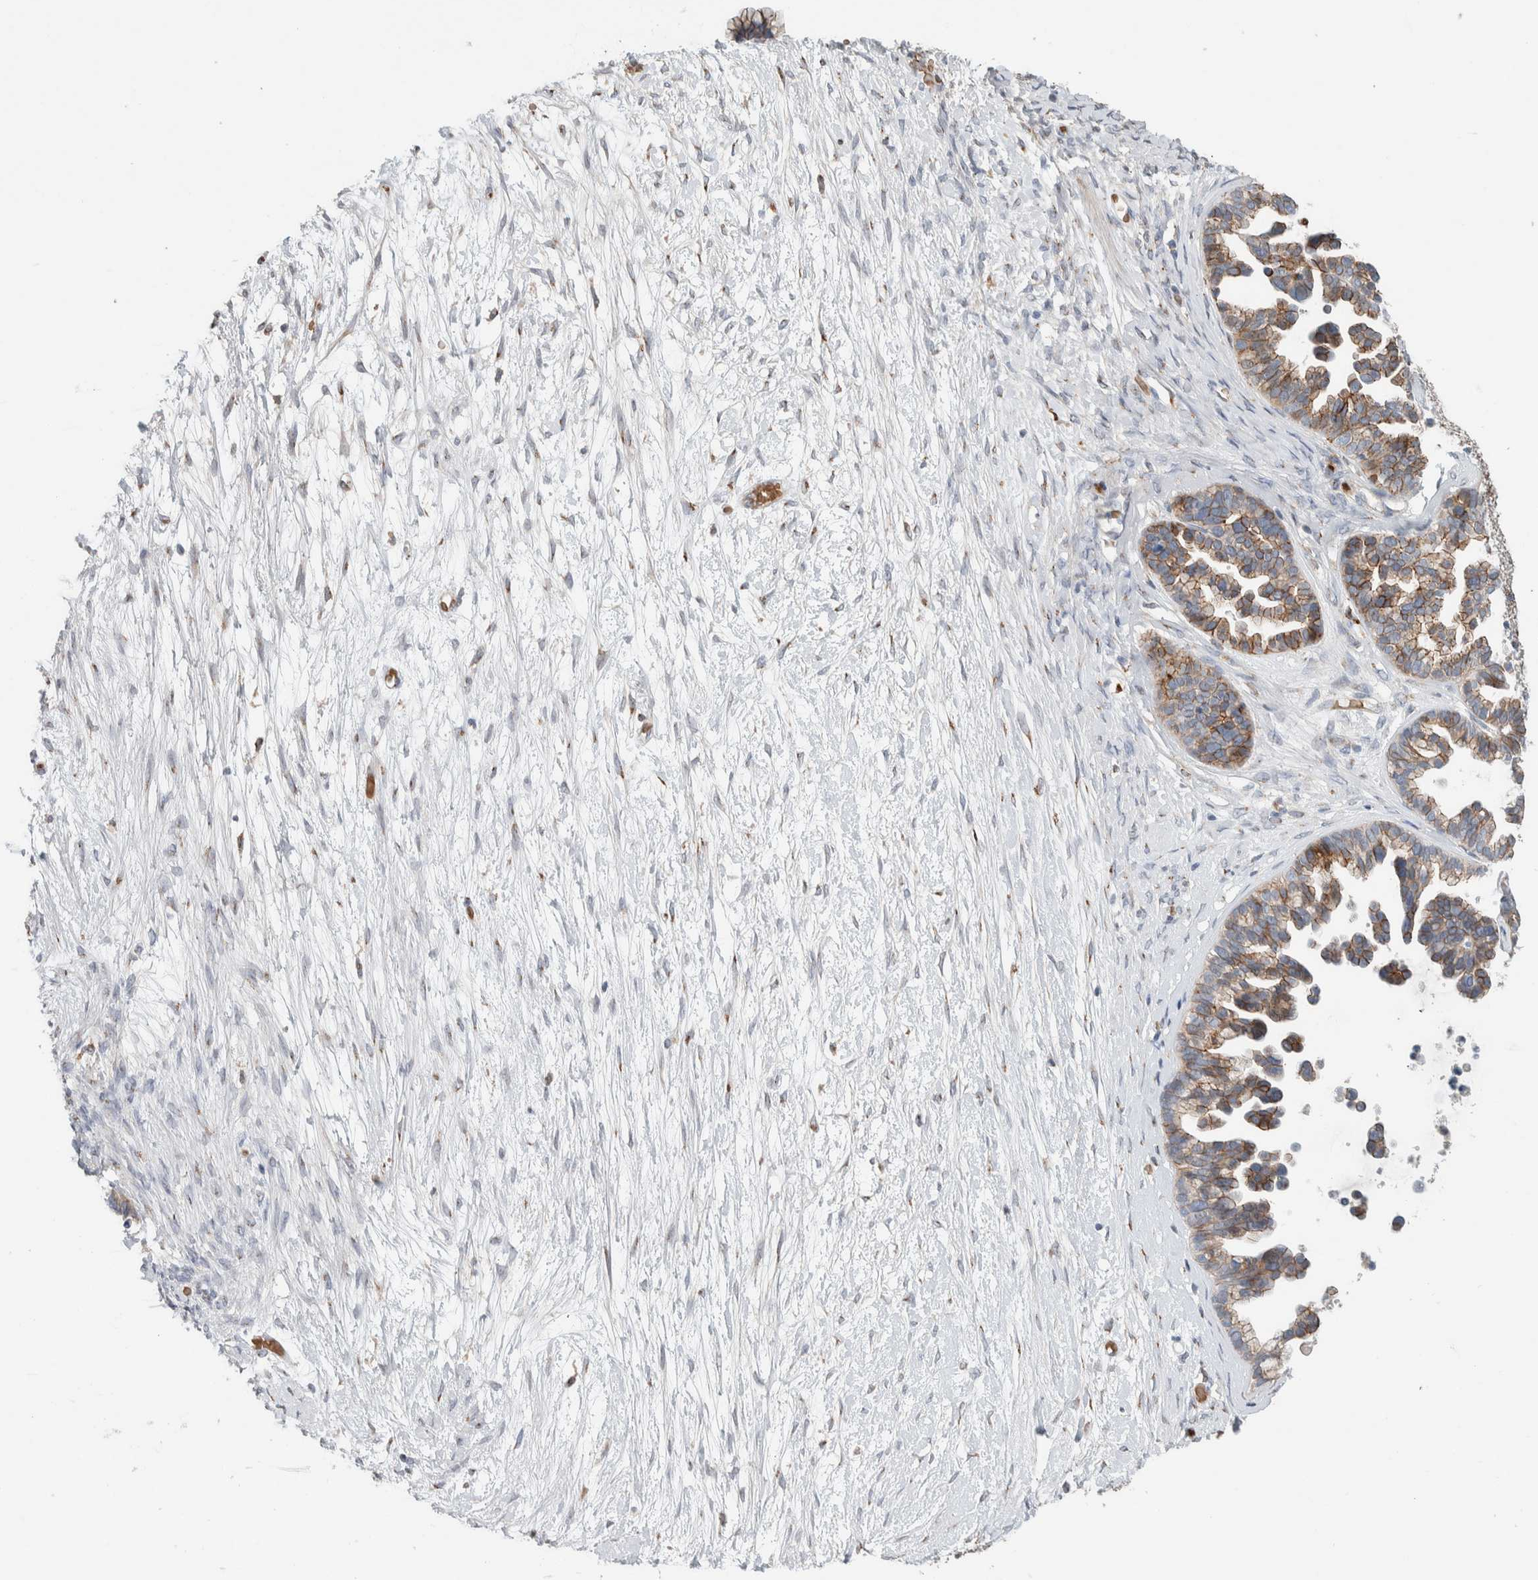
{"staining": {"intensity": "moderate", "quantity": ">75%", "location": "cytoplasmic/membranous"}, "tissue": "ovarian cancer", "cell_type": "Tumor cells", "image_type": "cancer", "snomed": [{"axis": "morphology", "description": "Cystadenocarcinoma, serous, NOS"}, {"axis": "topography", "description": "Ovary"}], "caption": "The photomicrograph shows immunohistochemical staining of serous cystadenocarcinoma (ovarian). There is moderate cytoplasmic/membranous expression is appreciated in approximately >75% of tumor cells.", "gene": "SLC38A10", "patient": {"sex": "female", "age": 56}}